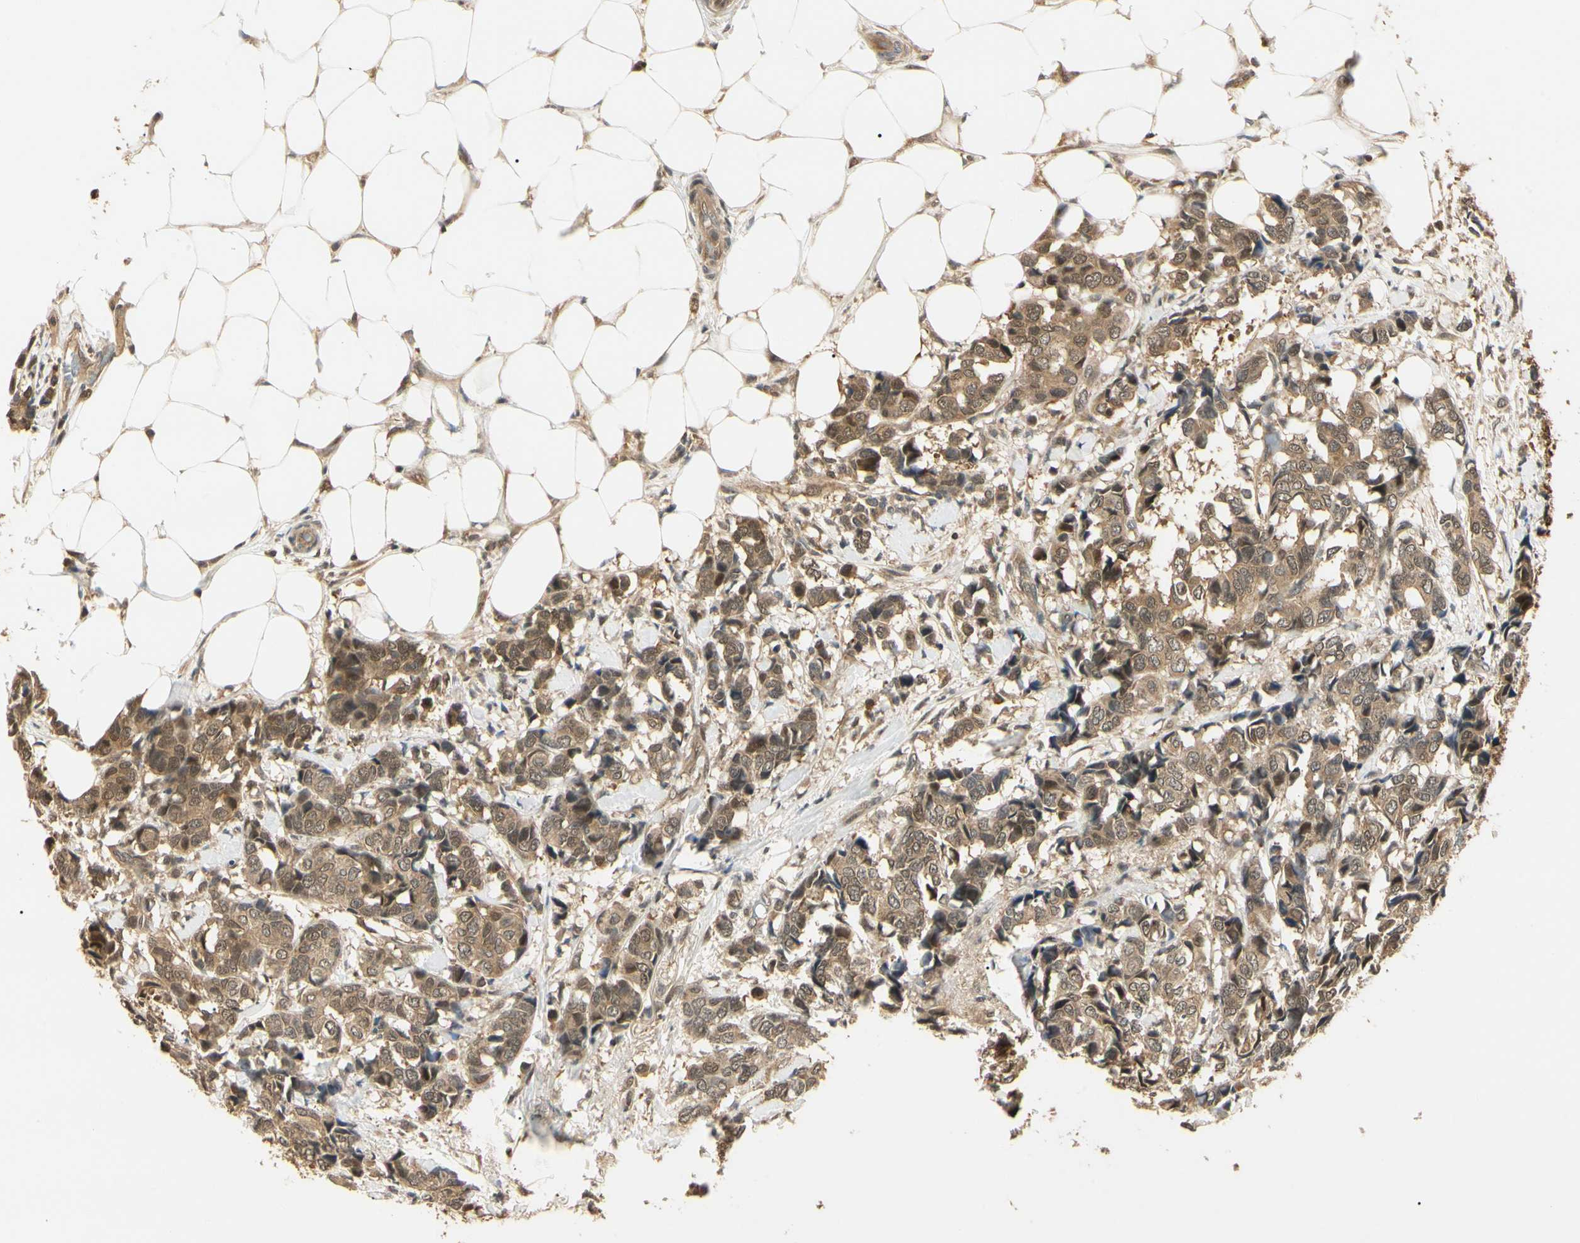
{"staining": {"intensity": "moderate", "quantity": ">75%", "location": "cytoplasmic/membranous,nuclear"}, "tissue": "breast cancer", "cell_type": "Tumor cells", "image_type": "cancer", "snomed": [{"axis": "morphology", "description": "Duct carcinoma"}, {"axis": "topography", "description": "Breast"}], "caption": "A histopathology image of human infiltrating ductal carcinoma (breast) stained for a protein displays moderate cytoplasmic/membranous and nuclear brown staining in tumor cells.", "gene": "UBE2Z", "patient": {"sex": "female", "age": 87}}